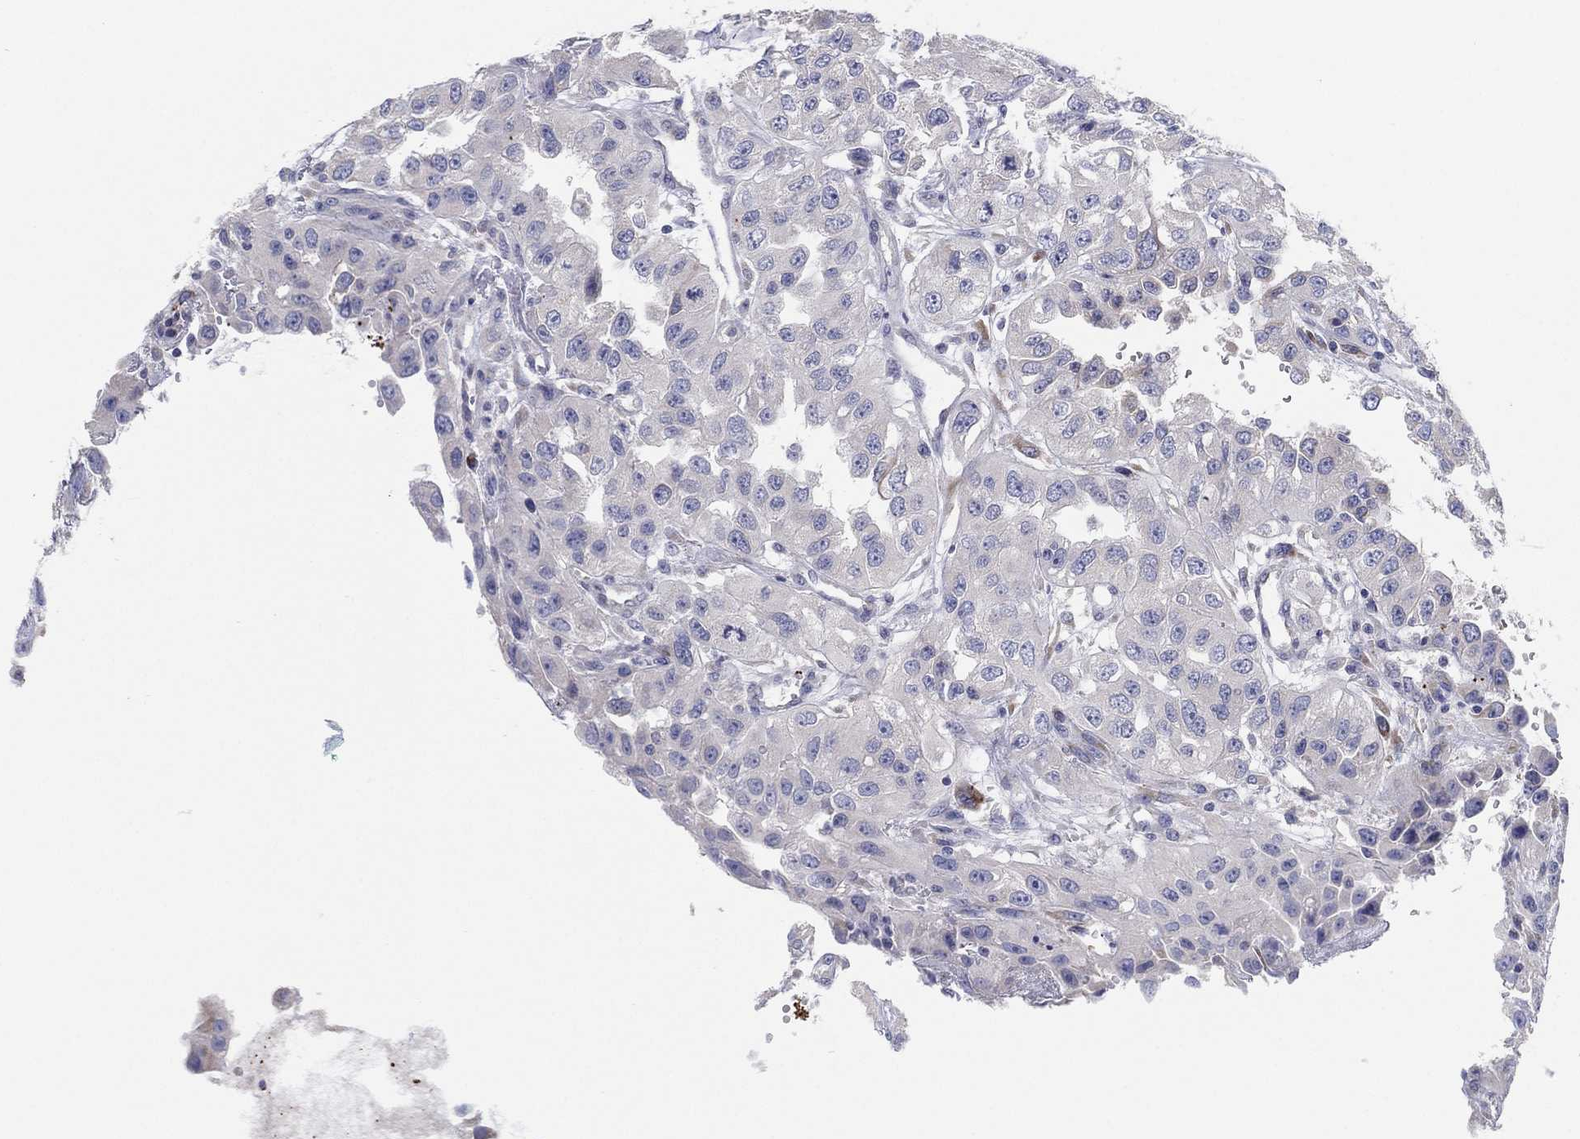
{"staining": {"intensity": "negative", "quantity": "none", "location": "none"}, "tissue": "renal cancer", "cell_type": "Tumor cells", "image_type": "cancer", "snomed": [{"axis": "morphology", "description": "Adenocarcinoma, NOS"}, {"axis": "topography", "description": "Kidney"}], "caption": "The image shows no significant staining in tumor cells of renal adenocarcinoma.", "gene": "TMEM40", "patient": {"sex": "male", "age": 64}}